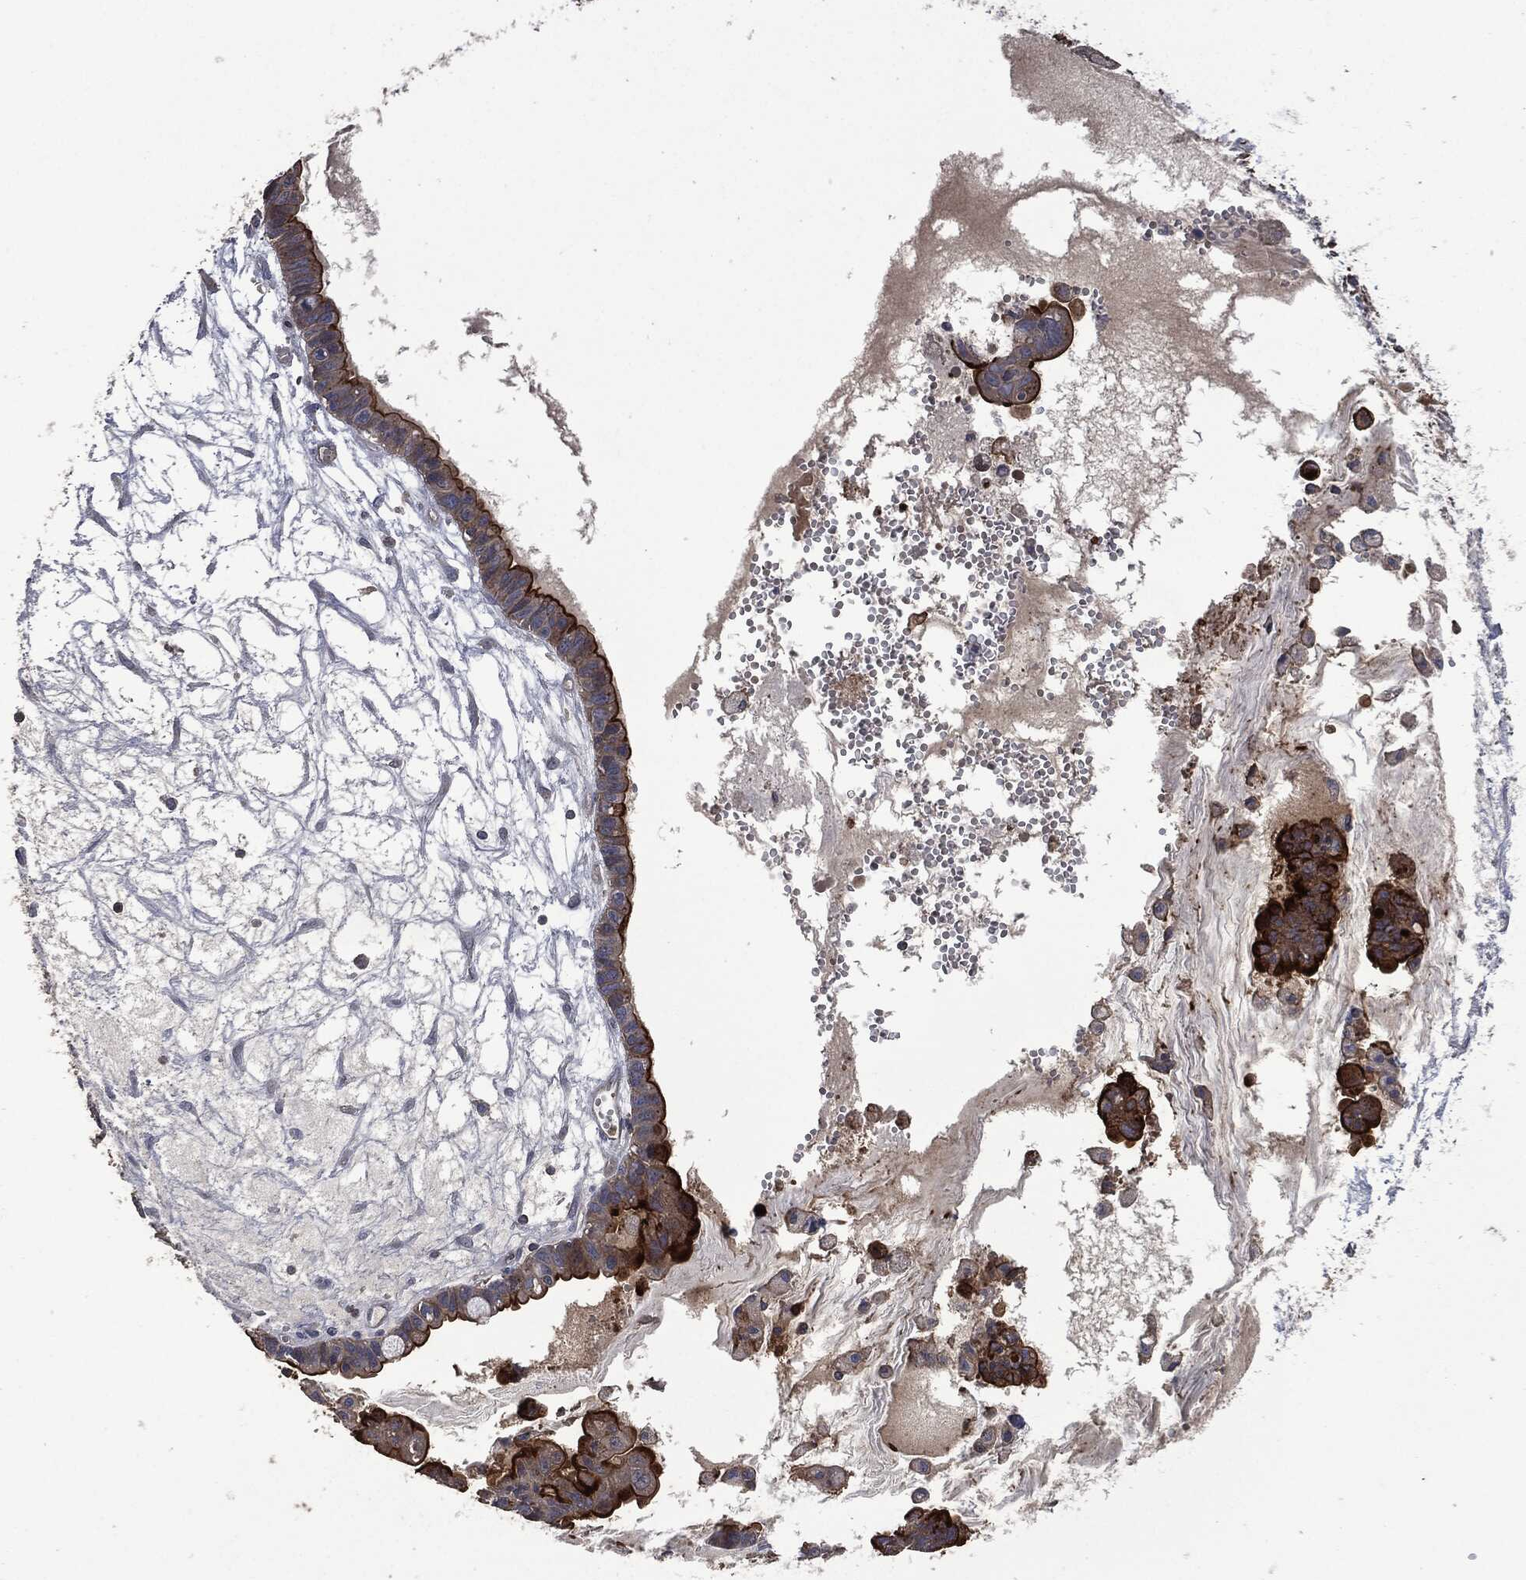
{"staining": {"intensity": "strong", "quantity": "25%-75%", "location": "cytoplasmic/membranous"}, "tissue": "ovarian cancer", "cell_type": "Tumor cells", "image_type": "cancer", "snomed": [{"axis": "morphology", "description": "Cystadenocarcinoma, mucinous, NOS"}, {"axis": "topography", "description": "Ovary"}], "caption": "Ovarian cancer (mucinous cystadenocarcinoma) stained for a protein (brown) exhibits strong cytoplasmic/membranous positive expression in approximately 25%-75% of tumor cells.", "gene": "MSLN", "patient": {"sex": "female", "age": 63}}